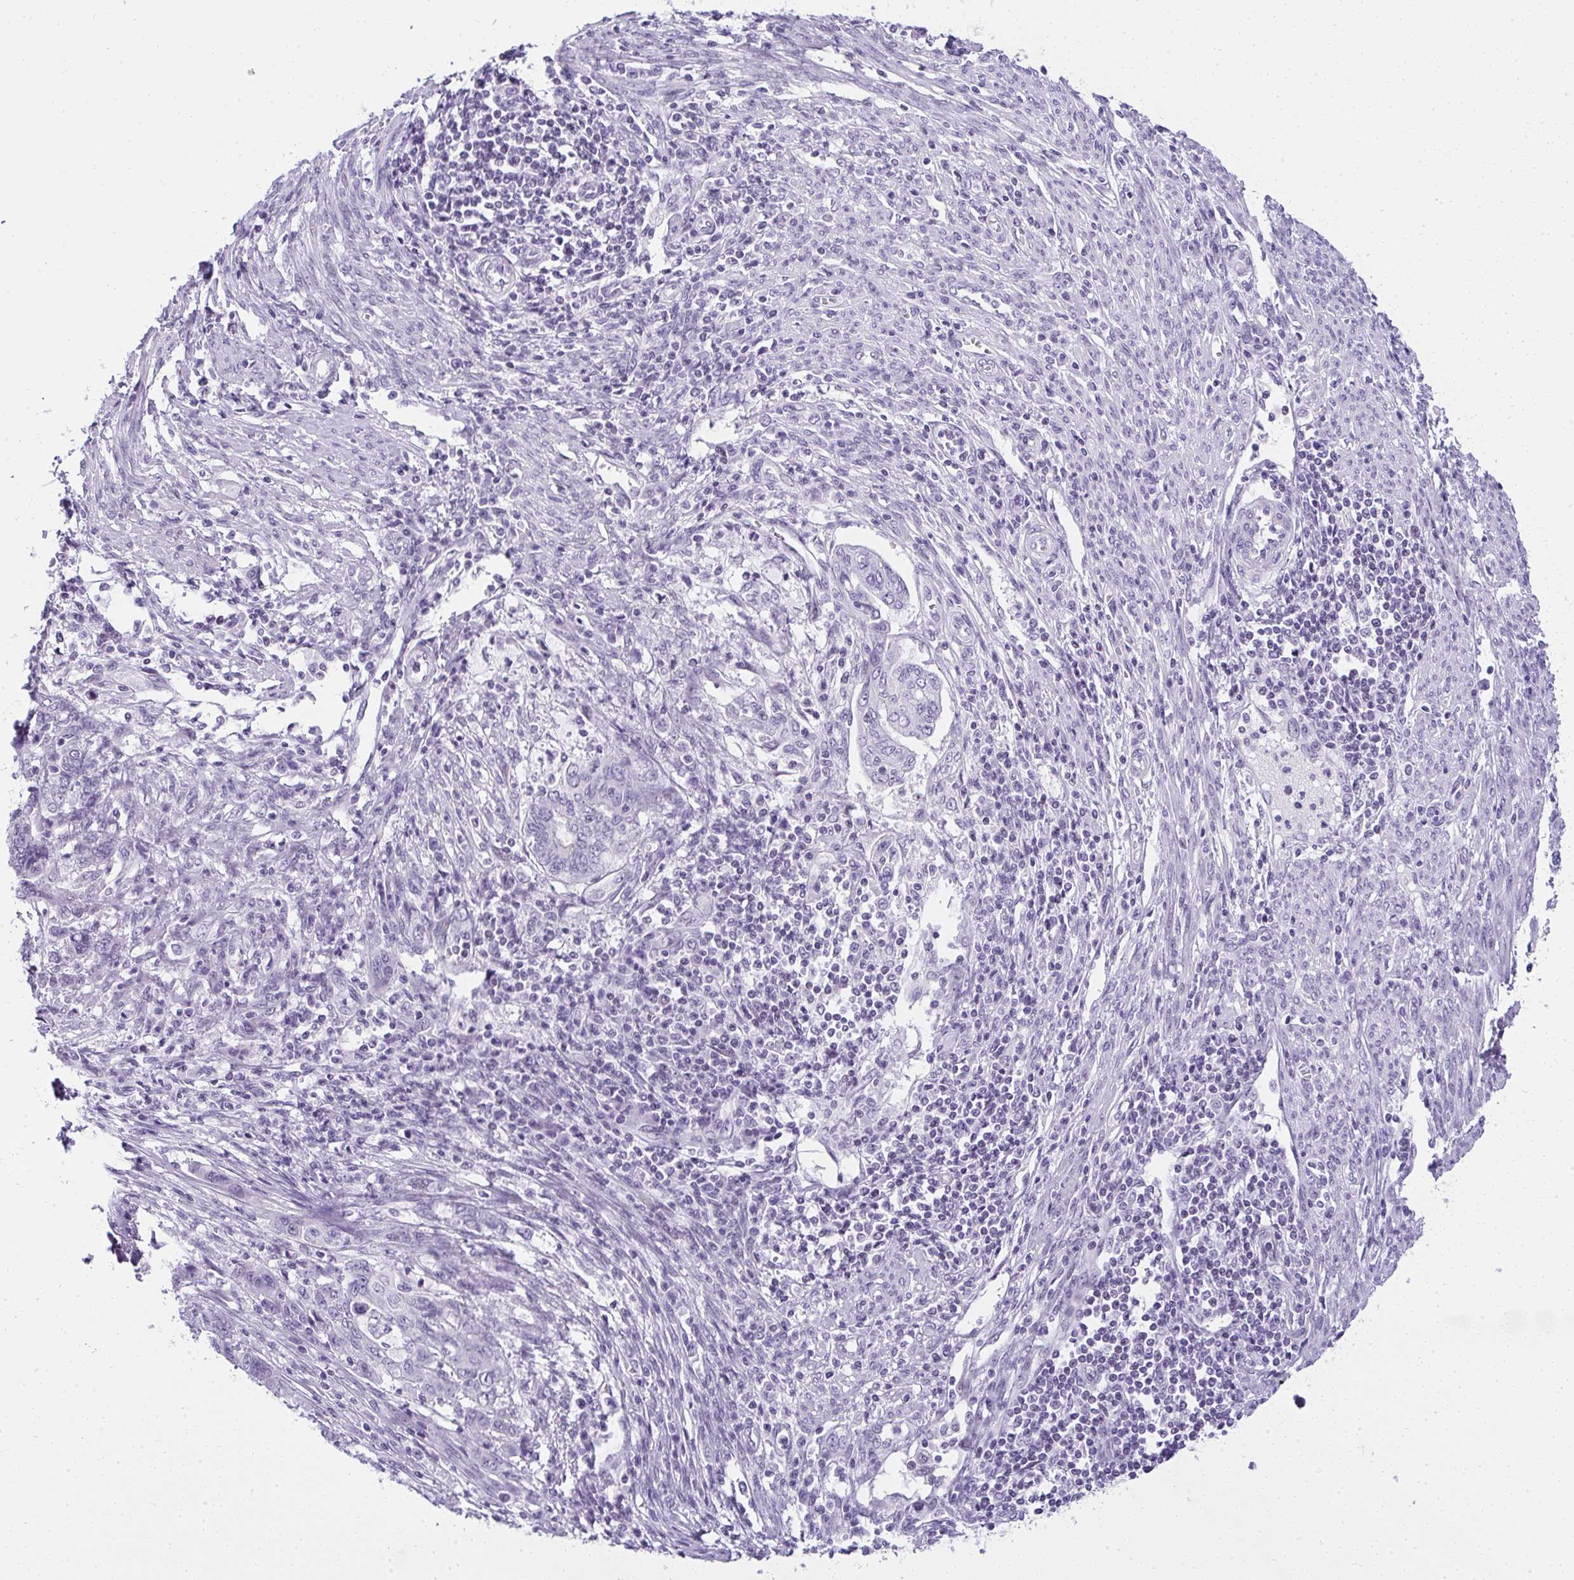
{"staining": {"intensity": "negative", "quantity": "none", "location": "none"}, "tissue": "endometrial cancer", "cell_type": "Tumor cells", "image_type": "cancer", "snomed": [{"axis": "morphology", "description": "Adenocarcinoma, NOS"}, {"axis": "topography", "description": "Uterus"}, {"axis": "topography", "description": "Endometrium"}], "caption": "Micrograph shows no significant protein positivity in tumor cells of endometrial cancer.", "gene": "RNF183", "patient": {"sex": "female", "age": 70}}